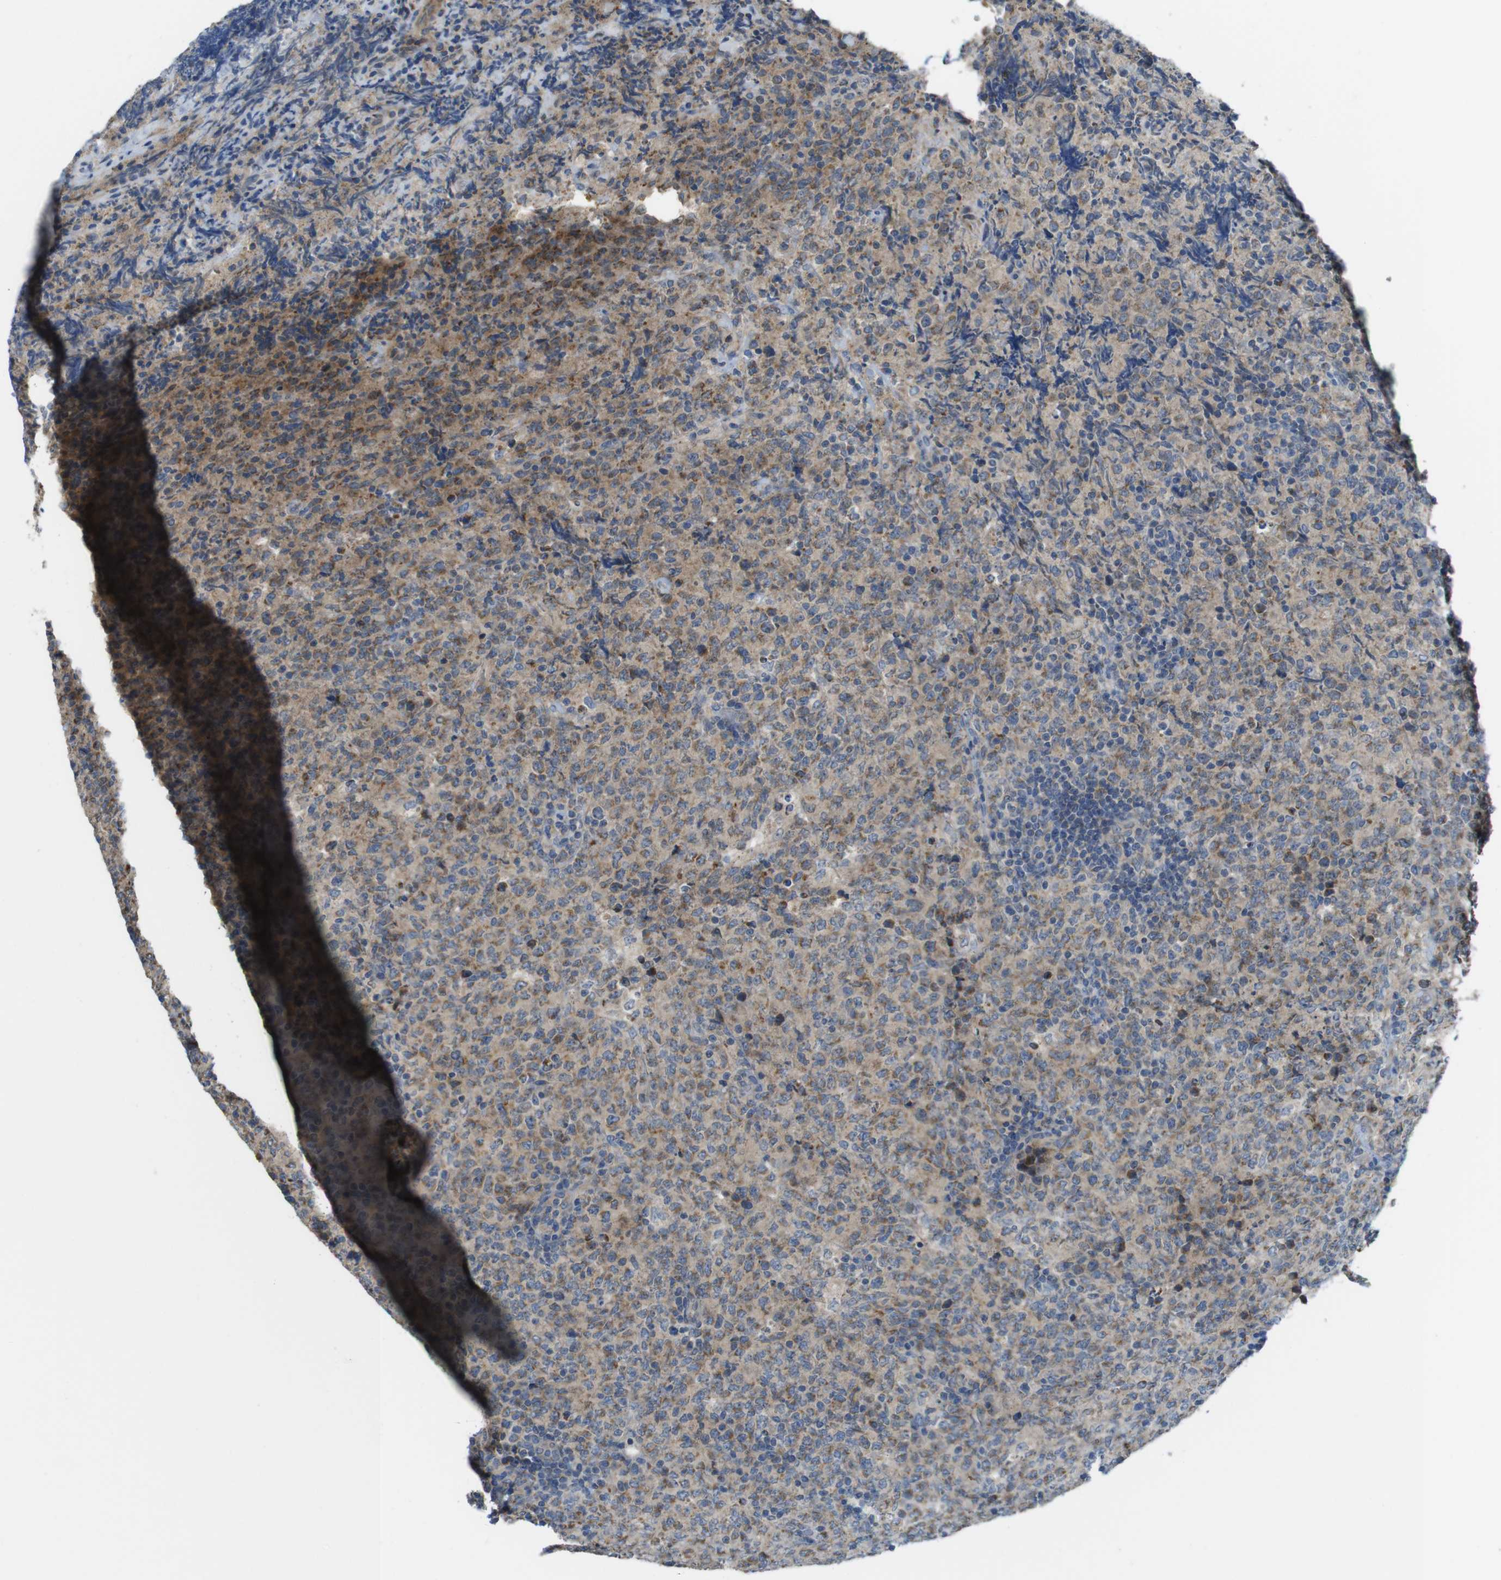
{"staining": {"intensity": "moderate", "quantity": "25%-75%", "location": "cytoplasmic/membranous"}, "tissue": "lymphoma", "cell_type": "Tumor cells", "image_type": "cancer", "snomed": [{"axis": "morphology", "description": "Malignant lymphoma, non-Hodgkin's type, High grade"}, {"axis": "topography", "description": "Tonsil"}], "caption": "Malignant lymphoma, non-Hodgkin's type (high-grade) stained with a protein marker exhibits moderate staining in tumor cells.", "gene": "MARCHF1", "patient": {"sex": "female", "age": 36}}